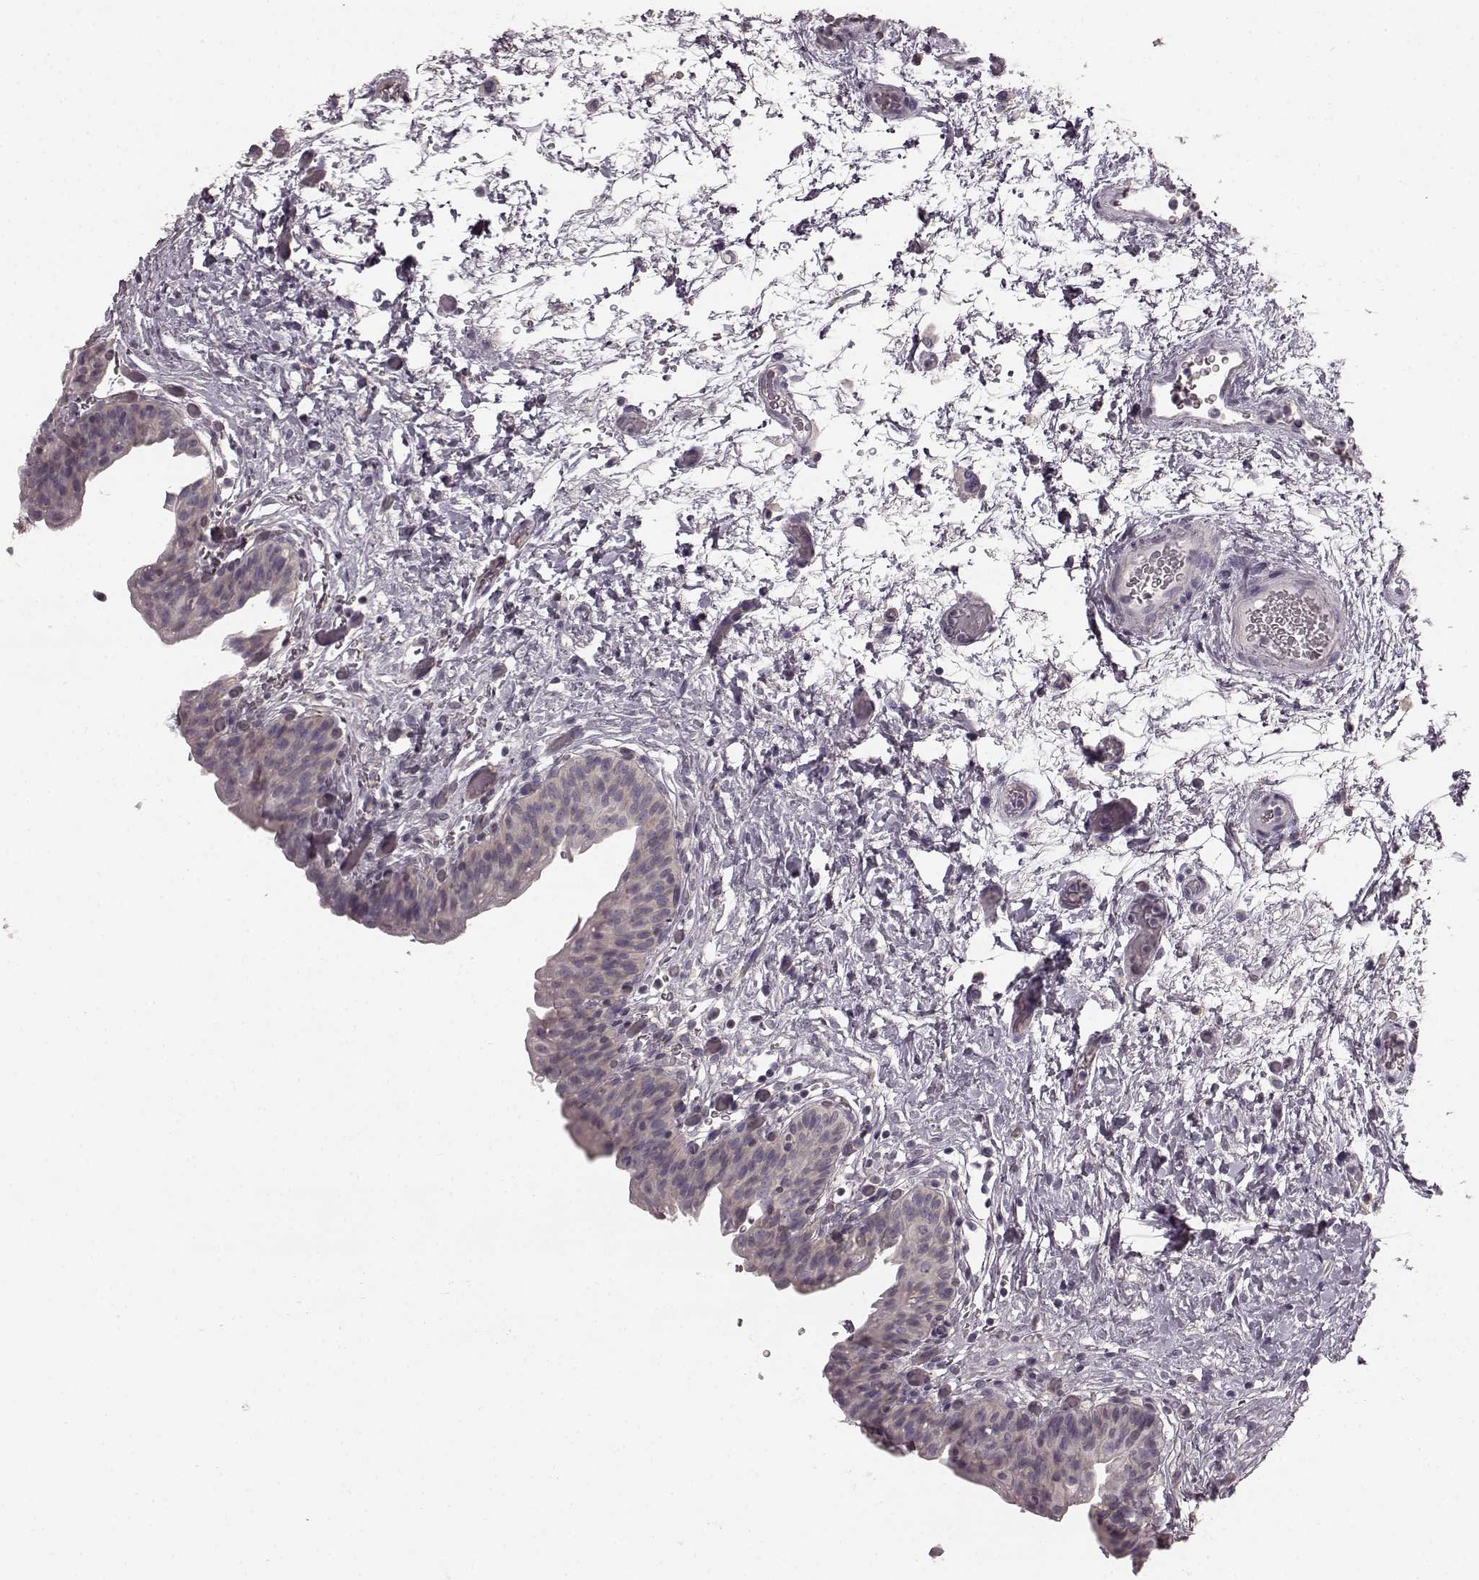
{"staining": {"intensity": "negative", "quantity": "none", "location": "none"}, "tissue": "urinary bladder", "cell_type": "Urothelial cells", "image_type": "normal", "snomed": [{"axis": "morphology", "description": "Normal tissue, NOS"}, {"axis": "topography", "description": "Urinary bladder"}], "caption": "Immunohistochemistry (IHC) photomicrograph of unremarkable urinary bladder stained for a protein (brown), which exhibits no positivity in urothelial cells.", "gene": "PRKCE", "patient": {"sex": "male", "age": 69}}